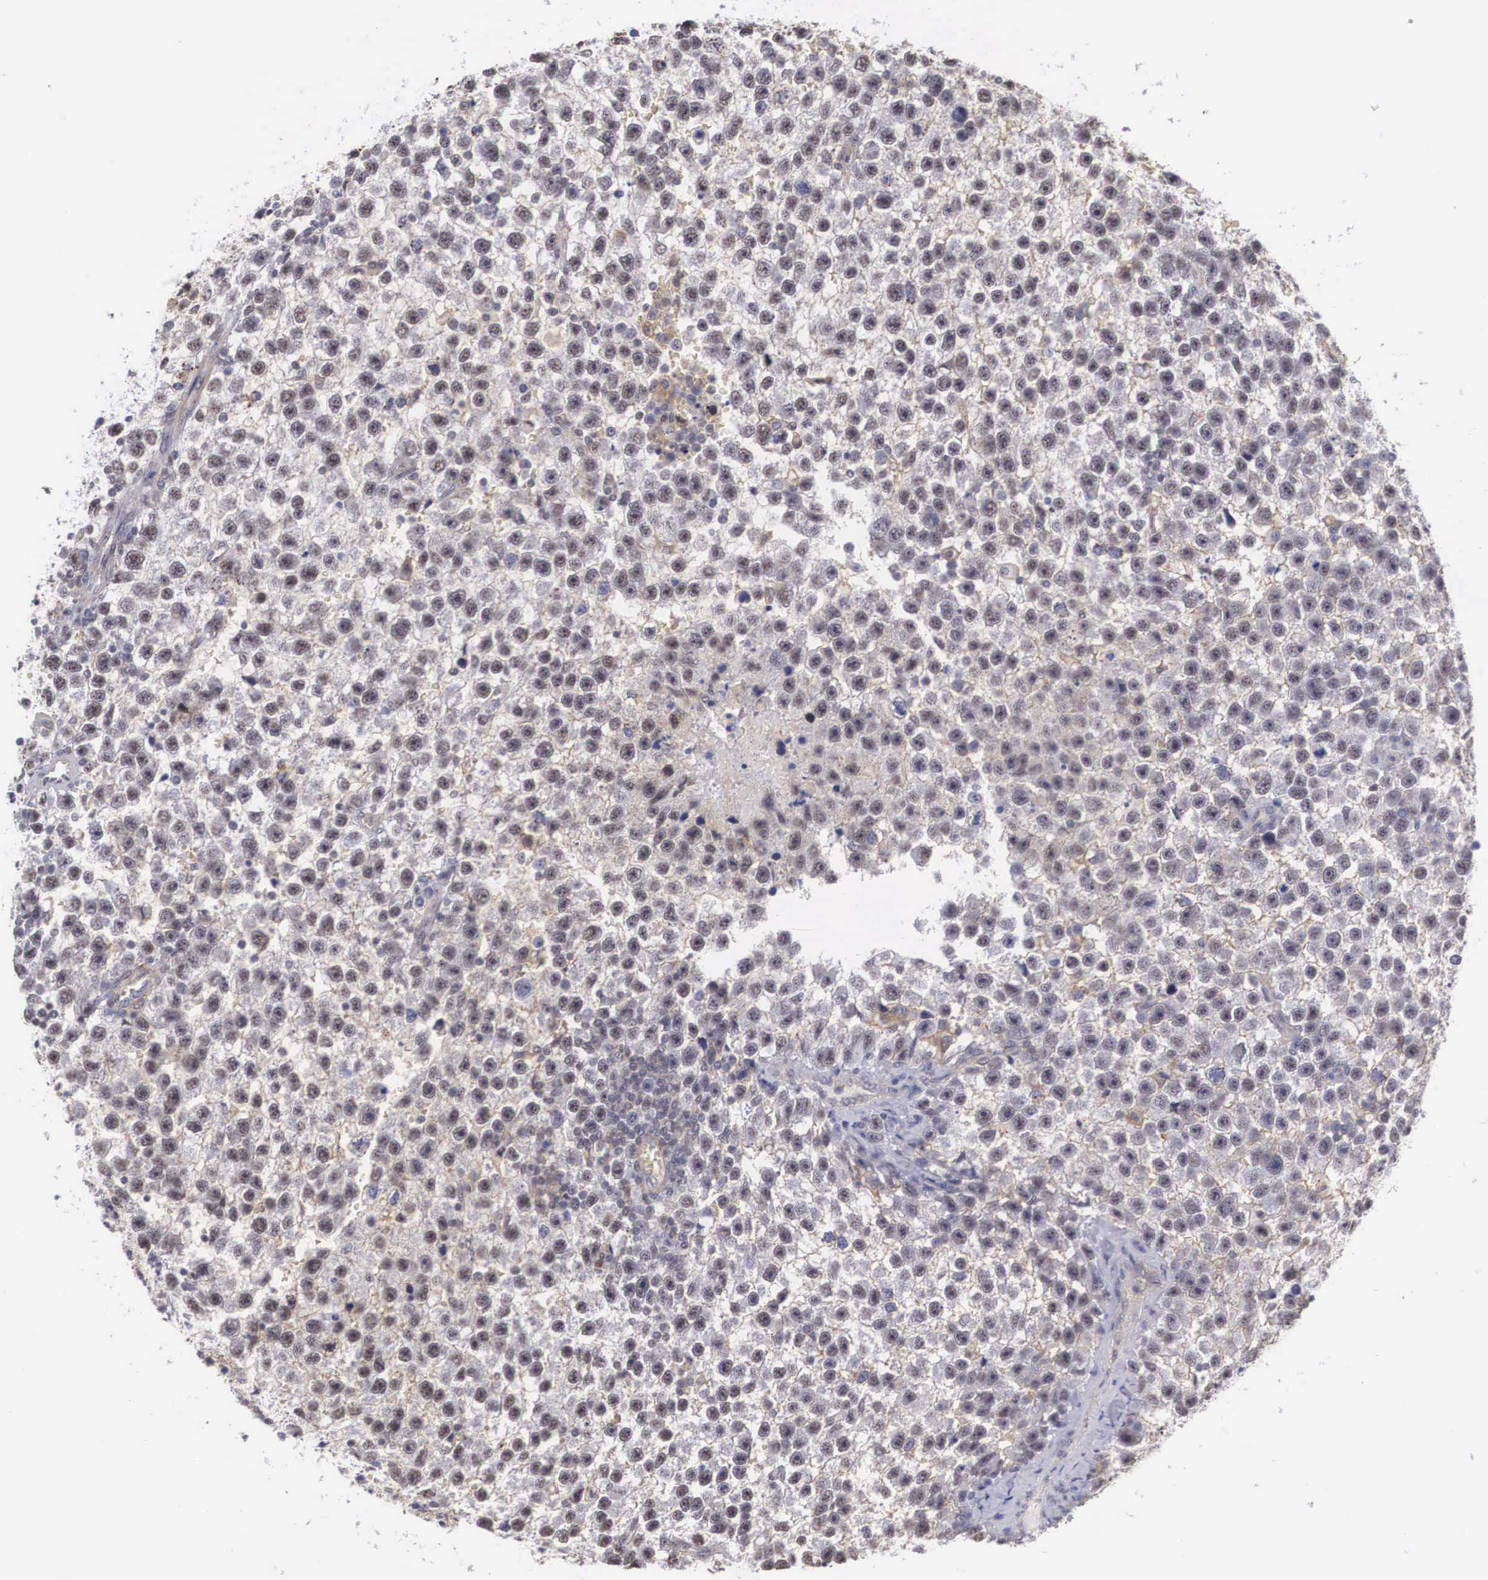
{"staining": {"intensity": "weak", "quantity": "<25%", "location": "nuclear"}, "tissue": "testis cancer", "cell_type": "Tumor cells", "image_type": "cancer", "snomed": [{"axis": "morphology", "description": "Seminoma, NOS"}, {"axis": "topography", "description": "Testis"}], "caption": "Tumor cells show no significant expression in testis seminoma. Brightfield microscopy of IHC stained with DAB (brown) and hematoxylin (blue), captured at high magnification.", "gene": "NR4A2", "patient": {"sex": "male", "age": 33}}